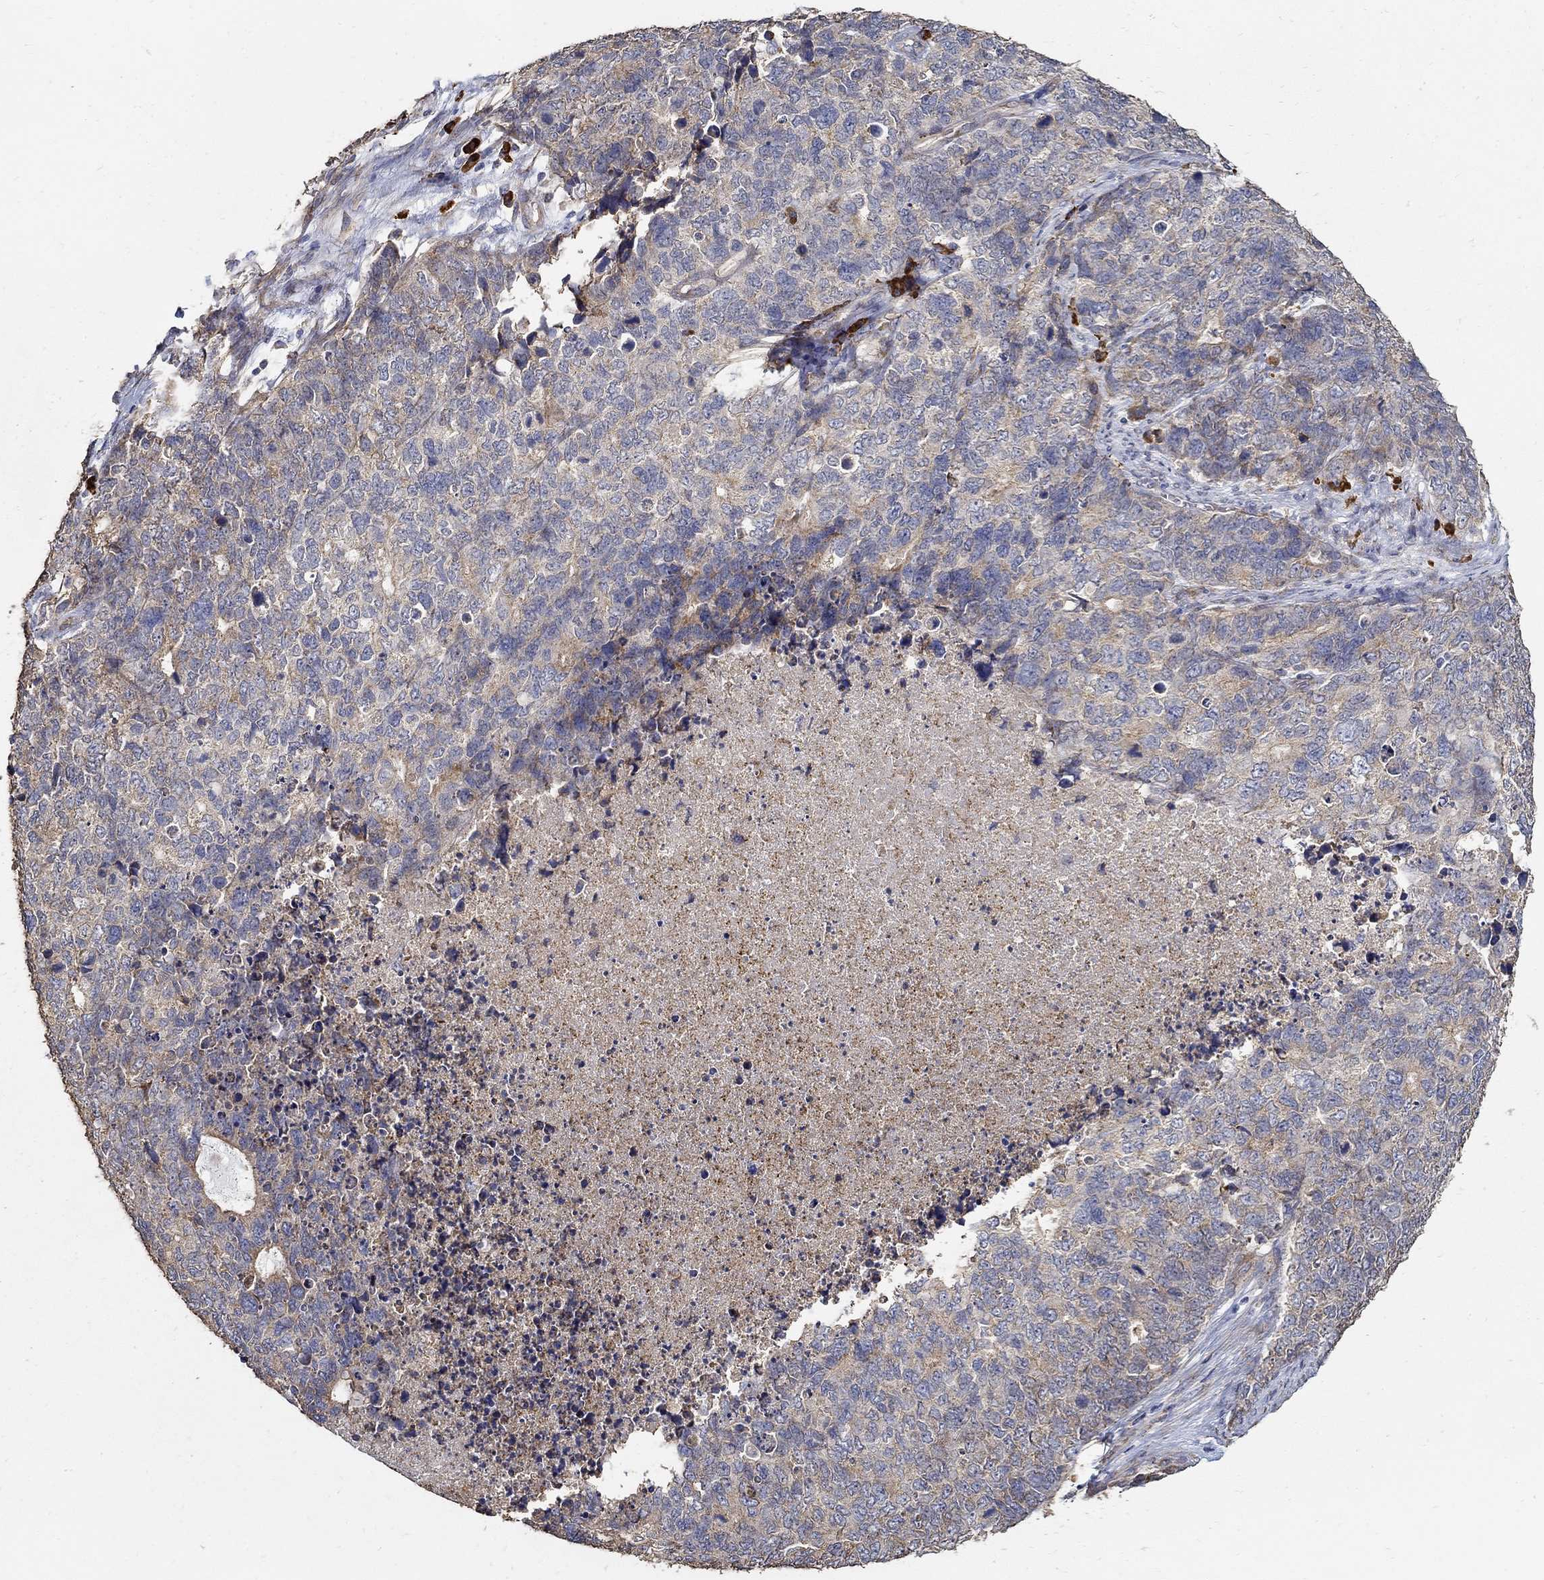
{"staining": {"intensity": "weak", "quantity": "25%-75%", "location": "cytoplasmic/membranous"}, "tissue": "cervical cancer", "cell_type": "Tumor cells", "image_type": "cancer", "snomed": [{"axis": "morphology", "description": "Squamous cell carcinoma, NOS"}, {"axis": "topography", "description": "Cervix"}], "caption": "A photomicrograph showing weak cytoplasmic/membranous expression in about 25%-75% of tumor cells in cervical squamous cell carcinoma, as visualized by brown immunohistochemical staining.", "gene": "EMILIN3", "patient": {"sex": "female", "age": 63}}